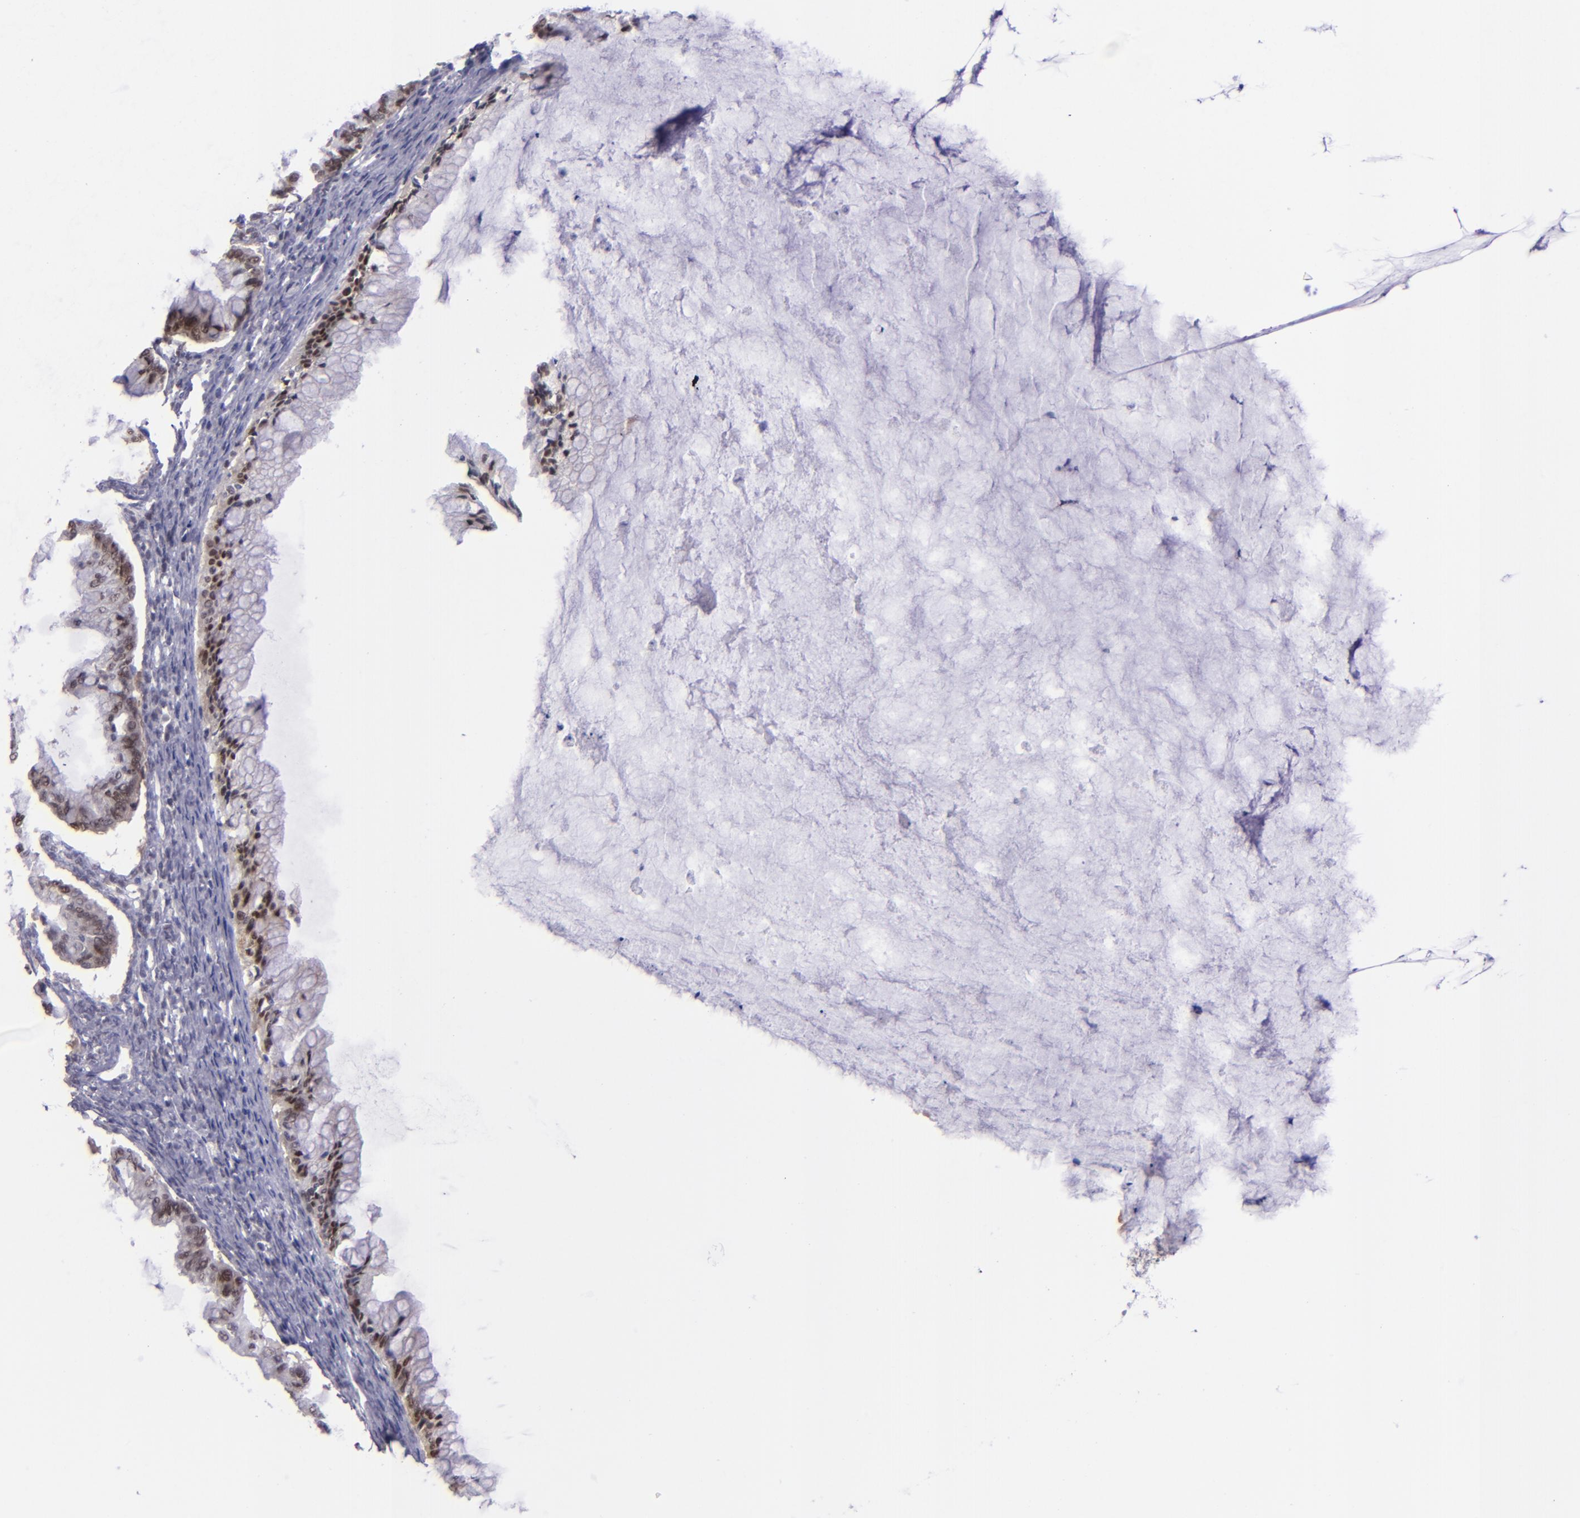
{"staining": {"intensity": "moderate", "quantity": ">75%", "location": "nuclear"}, "tissue": "ovarian cancer", "cell_type": "Tumor cells", "image_type": "cancer", "snomed": [{"axis": "morphology", "description": "Cystadenocarcinoma, mucinous, NOS"}, {"axis": "topography", "description": "Ovary"}], "caption": "A brown stain shows moderate nuclear staining of a protein in mucinous cystadenocarcinoma (ovarian) tumor cells.", "gene": "BAG1", "patient": {"sex": "female", "age": 57}}